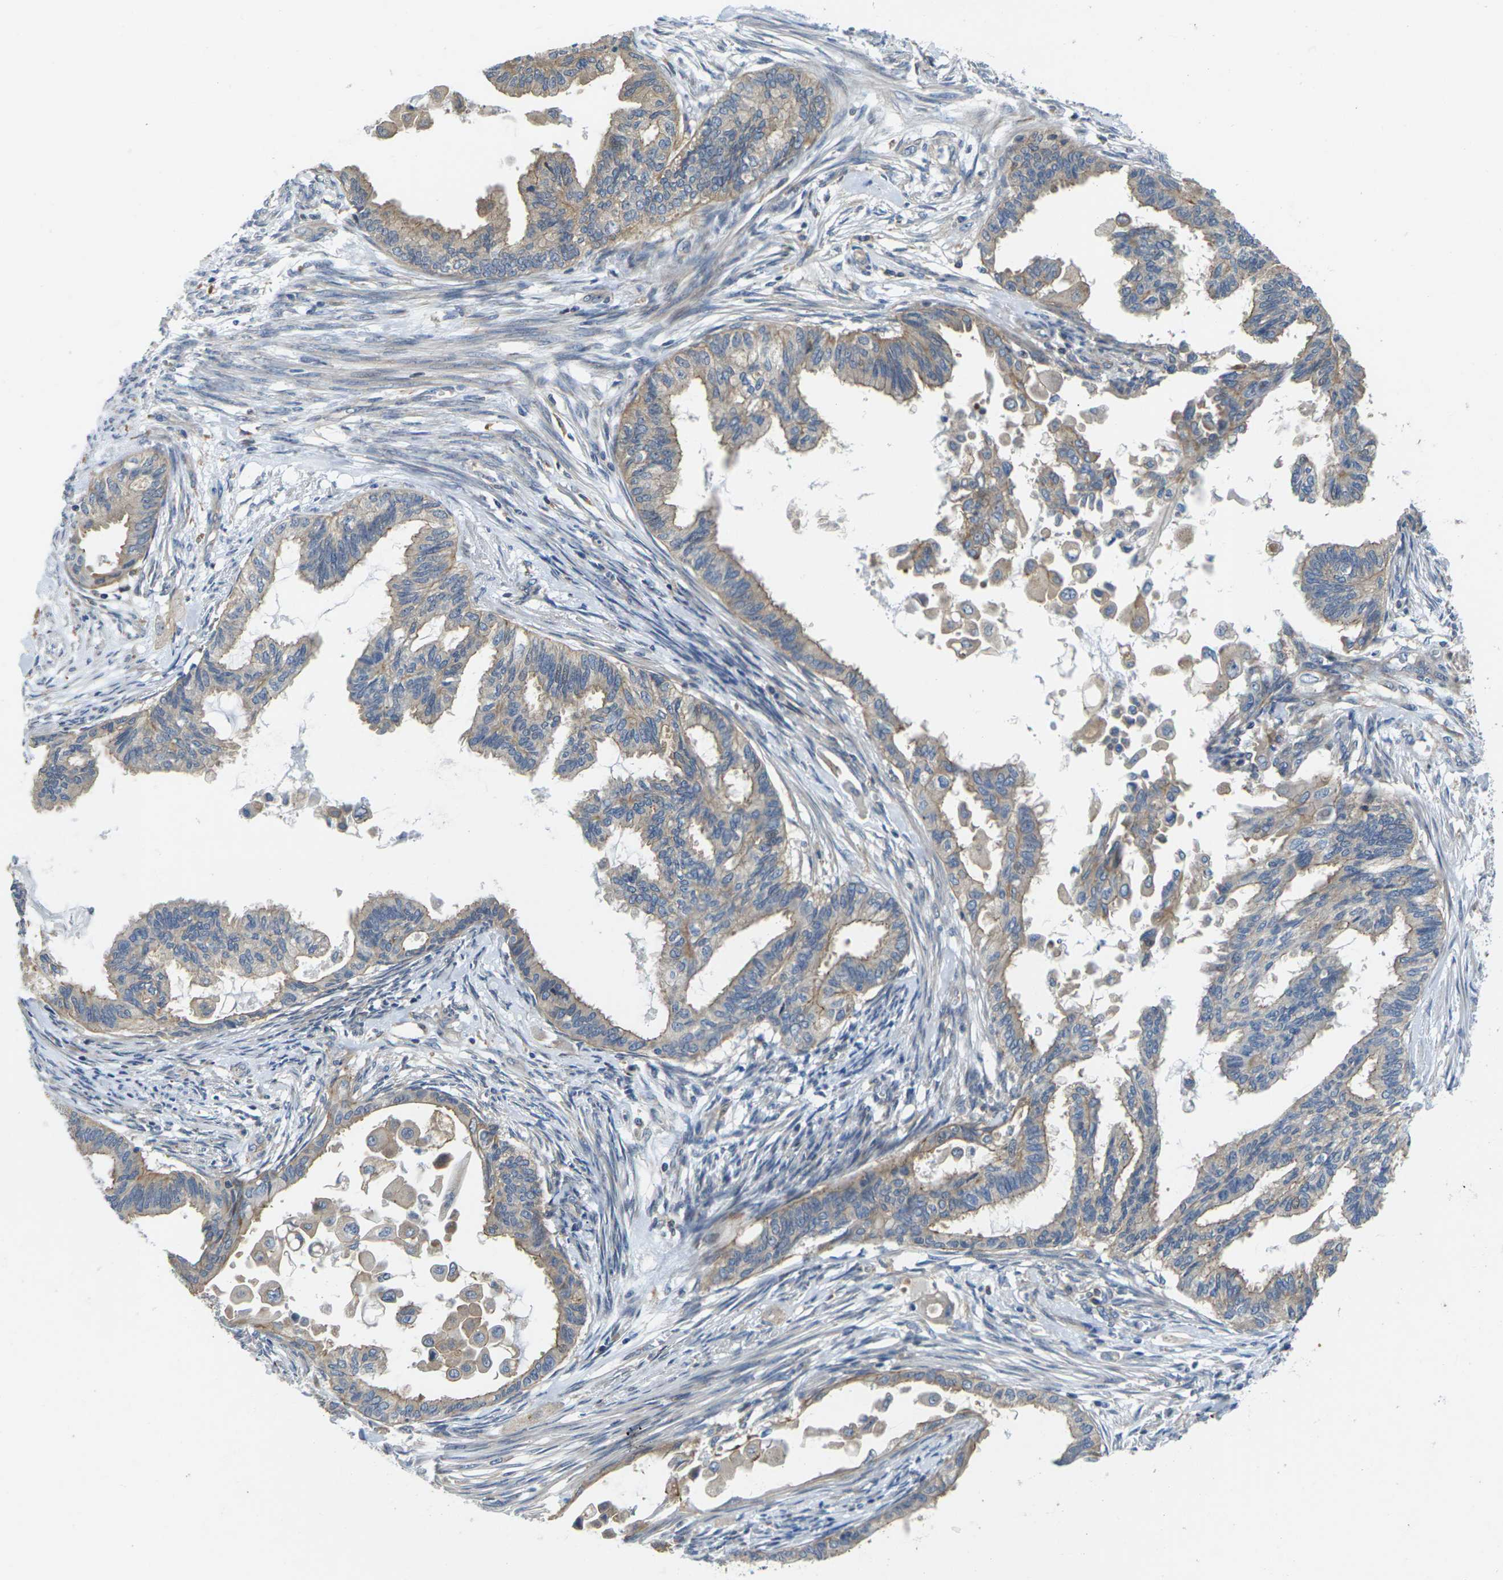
{"staining": {"intensity": "weak", "quantity": ">75%", "location": "cytoplasmic/membranous"}, "tissue": "cervical cancer", "cell_type": "Tumor cells", "image_type": "cancer", "snomed": [{"axis": "morphology", "description": "Normal tissue, NOS"}, {"axis": "morphology", "description": "Adenocarcinoma, NOS"}, {"axis": "topography", "description": "Cervix"}, {"axis": "topography", "description": "Endometrium"}], "caption": "Immunohistochemistry photomicrograph of cervical cancer (adenocarcinoma) stained for a protein (brown), which demonstrates low levels of weak cytoplasmic/membranous positivity in approximately >75% of tumor cells.", "gene": "SCNN1A", "patient": {"sex": "female", "age": 86}}